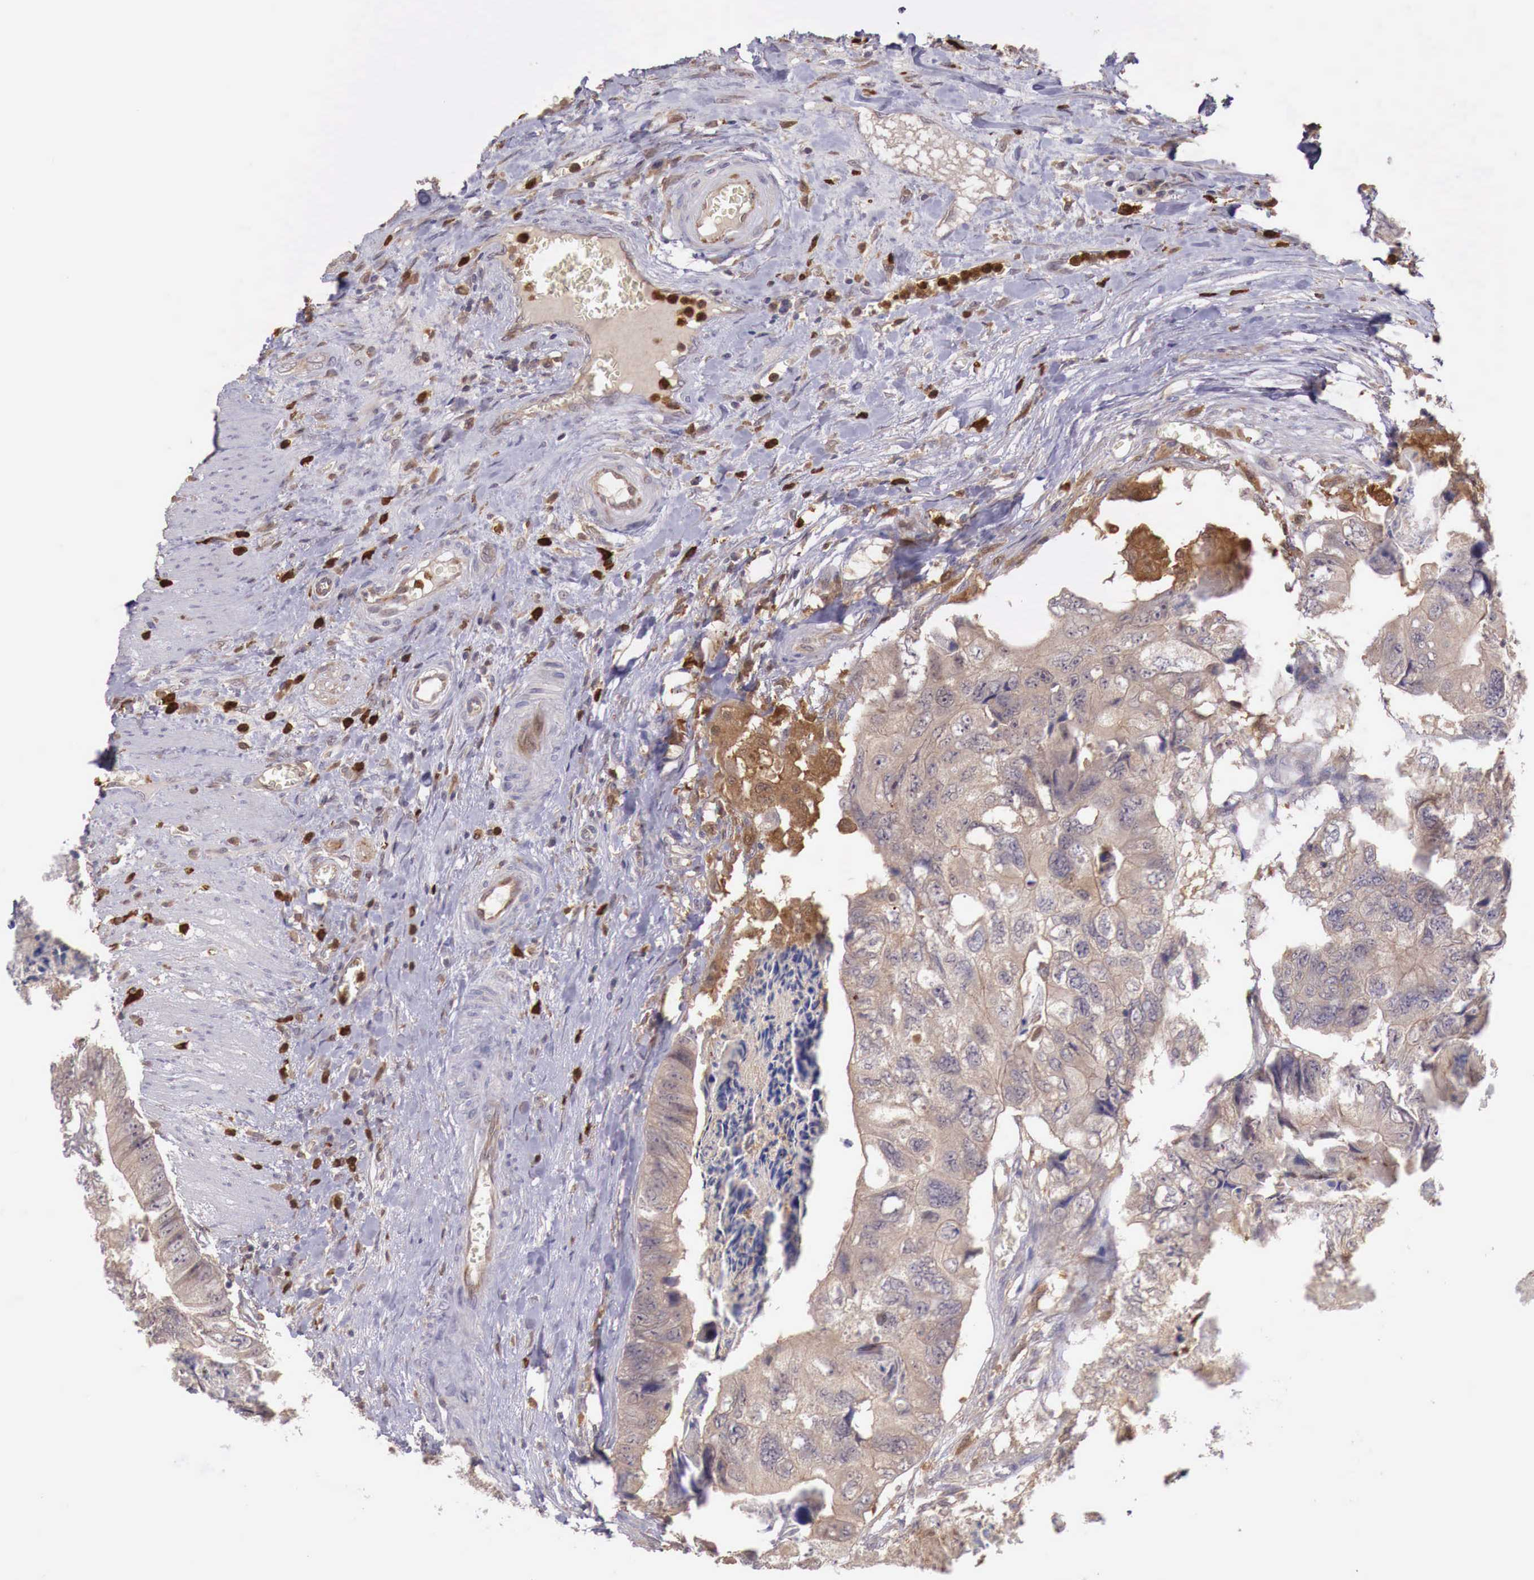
{"staining": {"intensity": "weak", "quantity": ">75%", "location": "cytoplasmic/membranous"}, "tissue": "colorectal cancer", "cell_type": "Tumor cells", "image_type": "cancer", "snomed": [{"axis": "morphology", "description": "Adenocarcinoma, NOS"}, {"axis": "topography", "description": "Rectum"}], "caption": "The histopathology image shows a brown stain indicating the presence of a protein in the cytoplasmic/membranous of tumor cells in adenocarcinoma (colorectal).", "gene": "GAB2", "patient": {"sex": "female", "age": 82}}